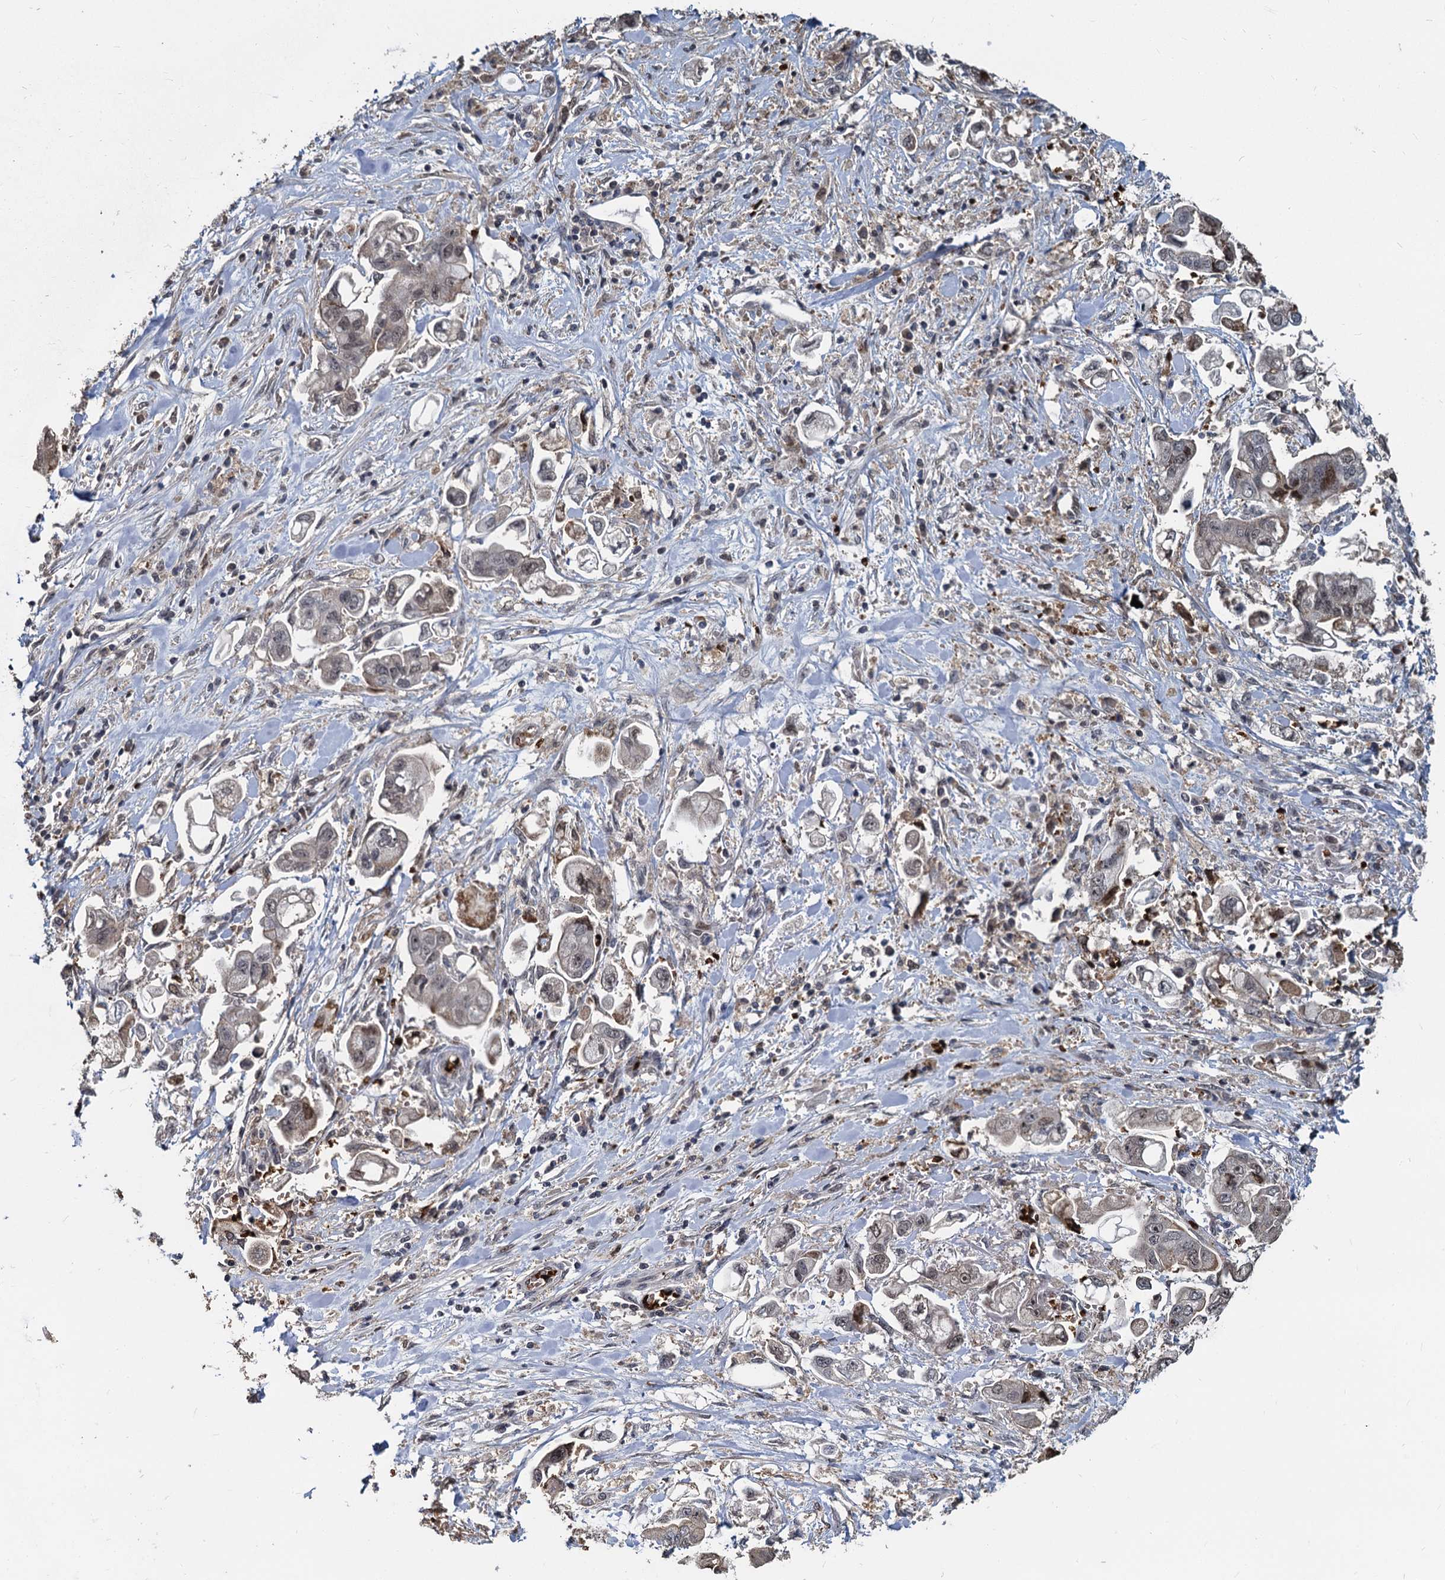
{"staining": {"intensity": "weak", "quantity": "25%-75%", "location": "nuclear"}, "tissue": "stomach cancer", "cell_type": "Tumor cells", "image_type": "cancer", "snomed": [{"axis": "morphology", "description": "Adenocarcinoma, NOS"}, {"axis": "topography", "description": "Stomach"}], "caption": "Immunohistochemical staining of adenocarcinoma (stomach) demonstrates low levels of weak nuclear positivity in about 25%-75% of tumor cells.", "gene": "FANCI", "patient": {"sex": "male", "age": 62}}